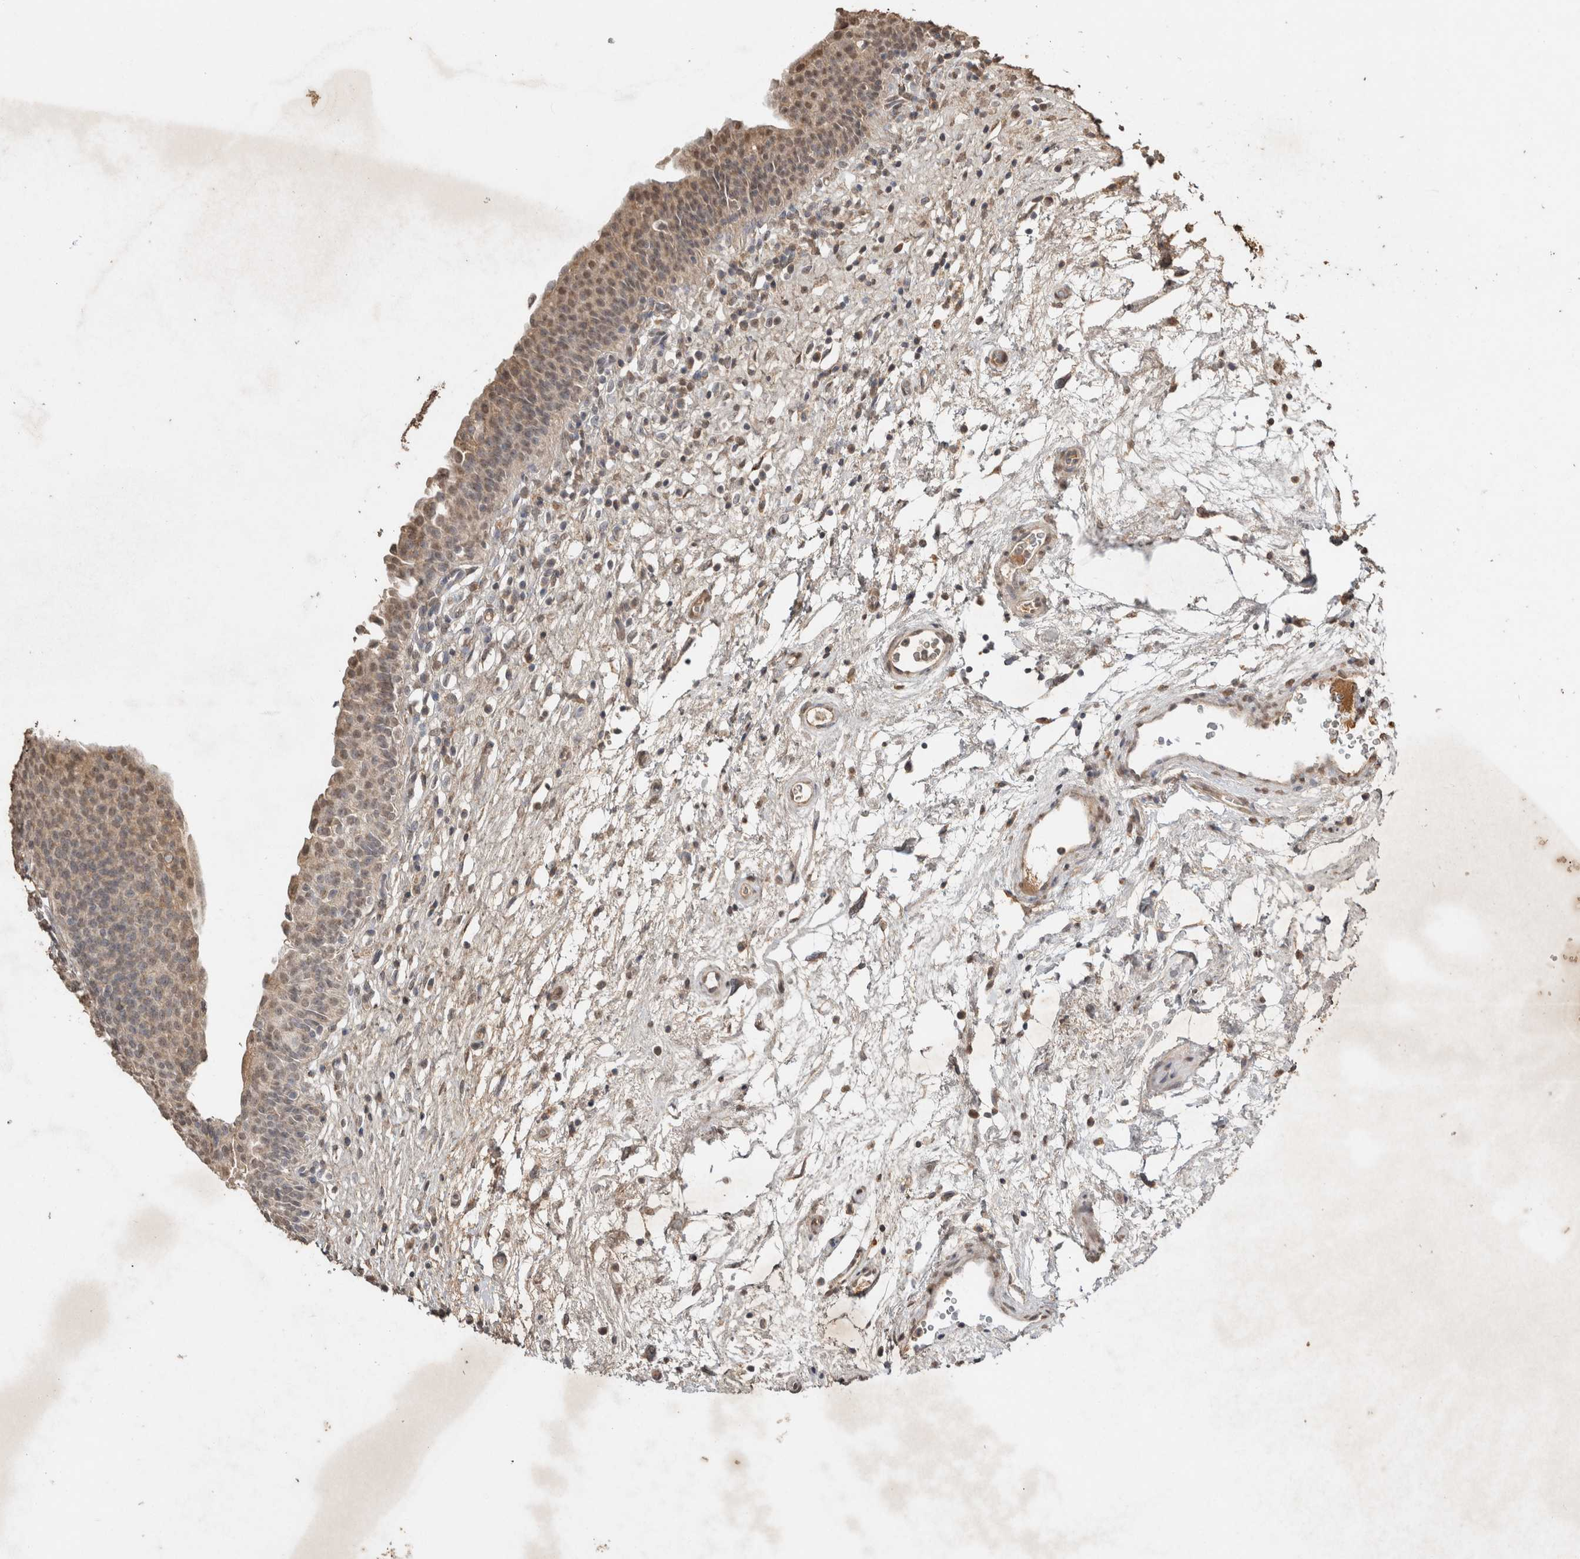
{"staining": {"intensity": "moderate", "quantity": "25%-75%", "location": "cytoplasmic/membranous,nuclear"}, "tissue": "urinary bladder", "cell_type": "Urothelial cells", "image_type": "normal", "snomed": [{"axis": "morphology", "description": "Normal tissue, NOS"}, {"axis": "topography", "description": "Urinary bladder"}], "caption": "Human urinary bladder stained for a protein (brown) displays moderate cytoplasmic/membranous,nuclear positive positivity in about 25%-75% of urothelial cells.", "gene": "FAM3A", "patient": {"sex": "male", "age": 83}}